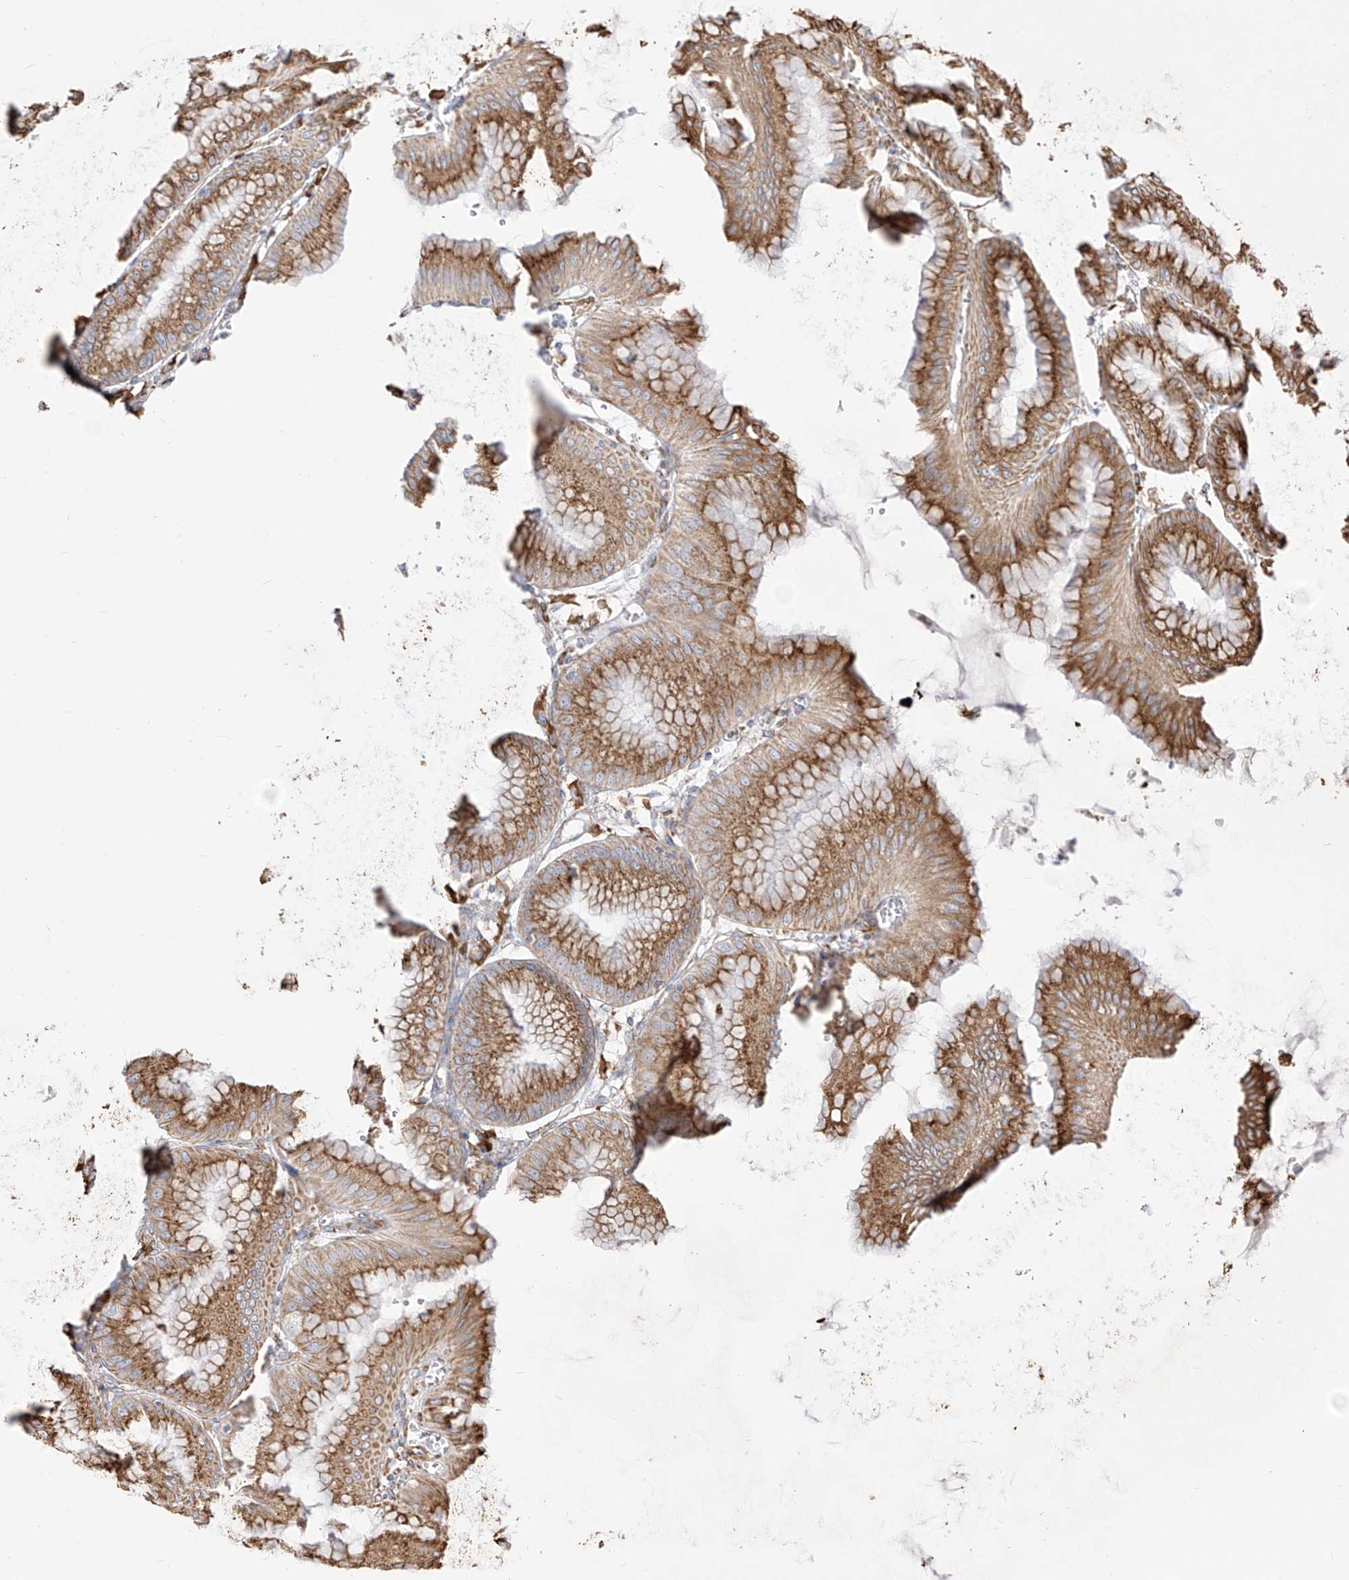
{"staining": {"intensity": "moderate", "quantity": "25%-75%", "location": "cytoplasmic/membranous"}, "tissue": "stomach", "cell_type": "Glandular cells", "image_type": "normal", "snomed": [{"axis": "morphology", "description": "Normal tissue, NOS"}, {"axis": "topography", "description": "Stomach, lower"}], "caption": "Immunohistochemistry (IHC) (DAB (3,3'-diaminobenzidine)) staining of benign stomach exhibits moderate cytoplasmic/membranous protein staining in about 25%-75% of glandular cells. (IHC, brightfield microscopy, high magnification).", "gene": "PDIA6", "patient": {"sex": "male", "age": 71}}